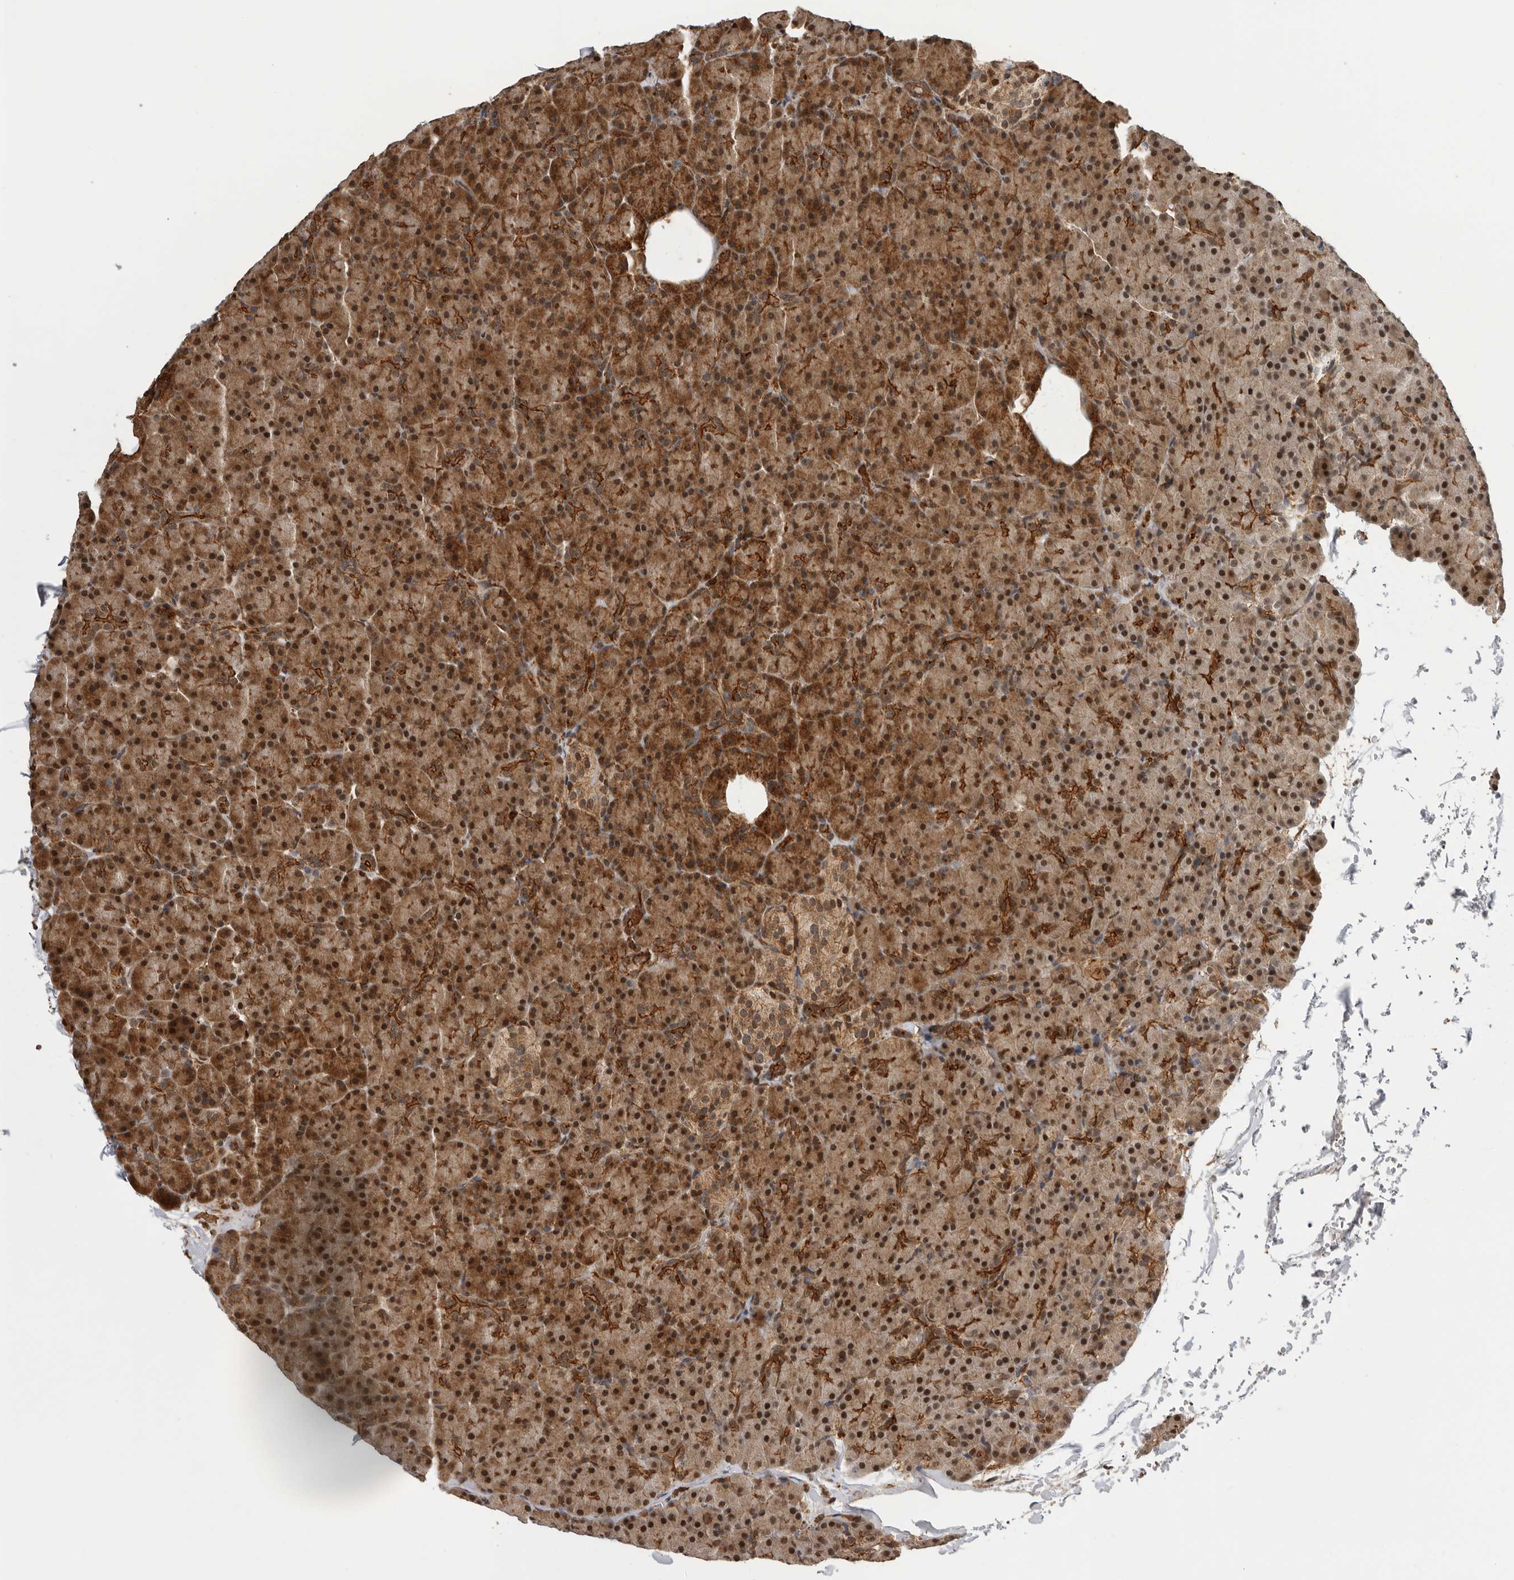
{"staining": {"intensity": "strong", "quantity": ">75%", "location": "cytoplasmic/membranous,nuclear"}, "tissue": "pancreas", "cell_type": "Exocrine glandular cells", "image_type": "normal", "snomed": [{"axis": "morphology", "description": "Normal tissue, NOS"}, {"axis": "topography", "description": "Pancreas"}], "caption": "Strong cytoplasmic/membranous,nuclear expression is seen in approximately >75% of exocrine glandular cells in benign pancreas.", "gene": "RNF157", "patient": {"sex": "female", "age": 43}}